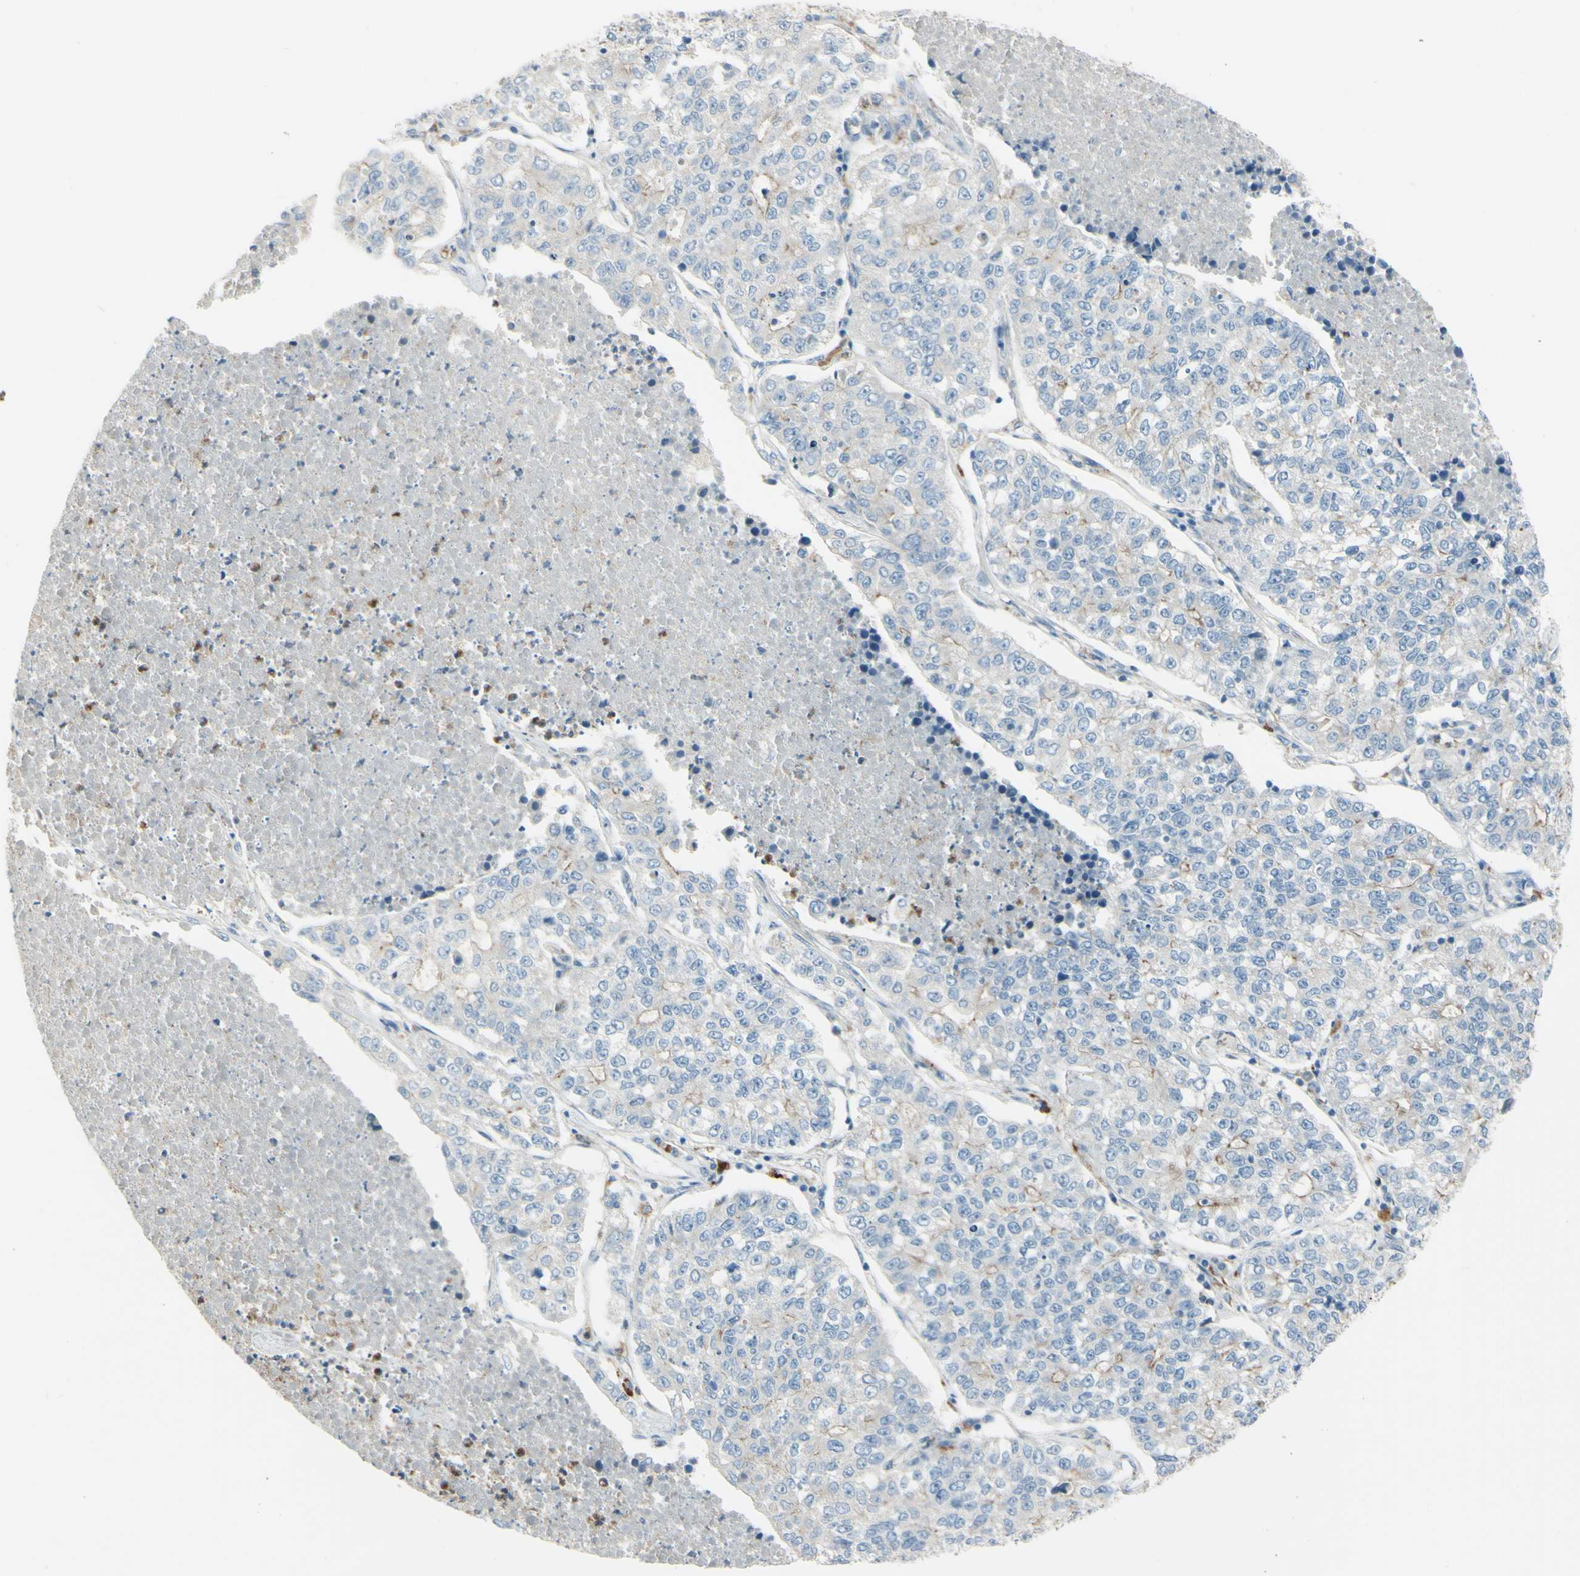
{"staining": {"intensity": "weak", "quantity": "<25%", "location": "cytoplasmic/membranous"}, "tissue": "lung cancer", "cell_type": "Tumor cells", "image_type": "cancer", "snomed": [{"axis": "morphology", "description": "Adenocarcinoma, NOS"}, {"axis": "topography", "description": "Lung"}], "caption": "DAB immunohistochemical staining of human adenocarcinoma (lung) reveals no significant staining in tumor cells. (Brightfield microscopy of DAB IHC at high magnification).", "gene": "LMTK2", "patient": {"sex": "male", "age": 49}}